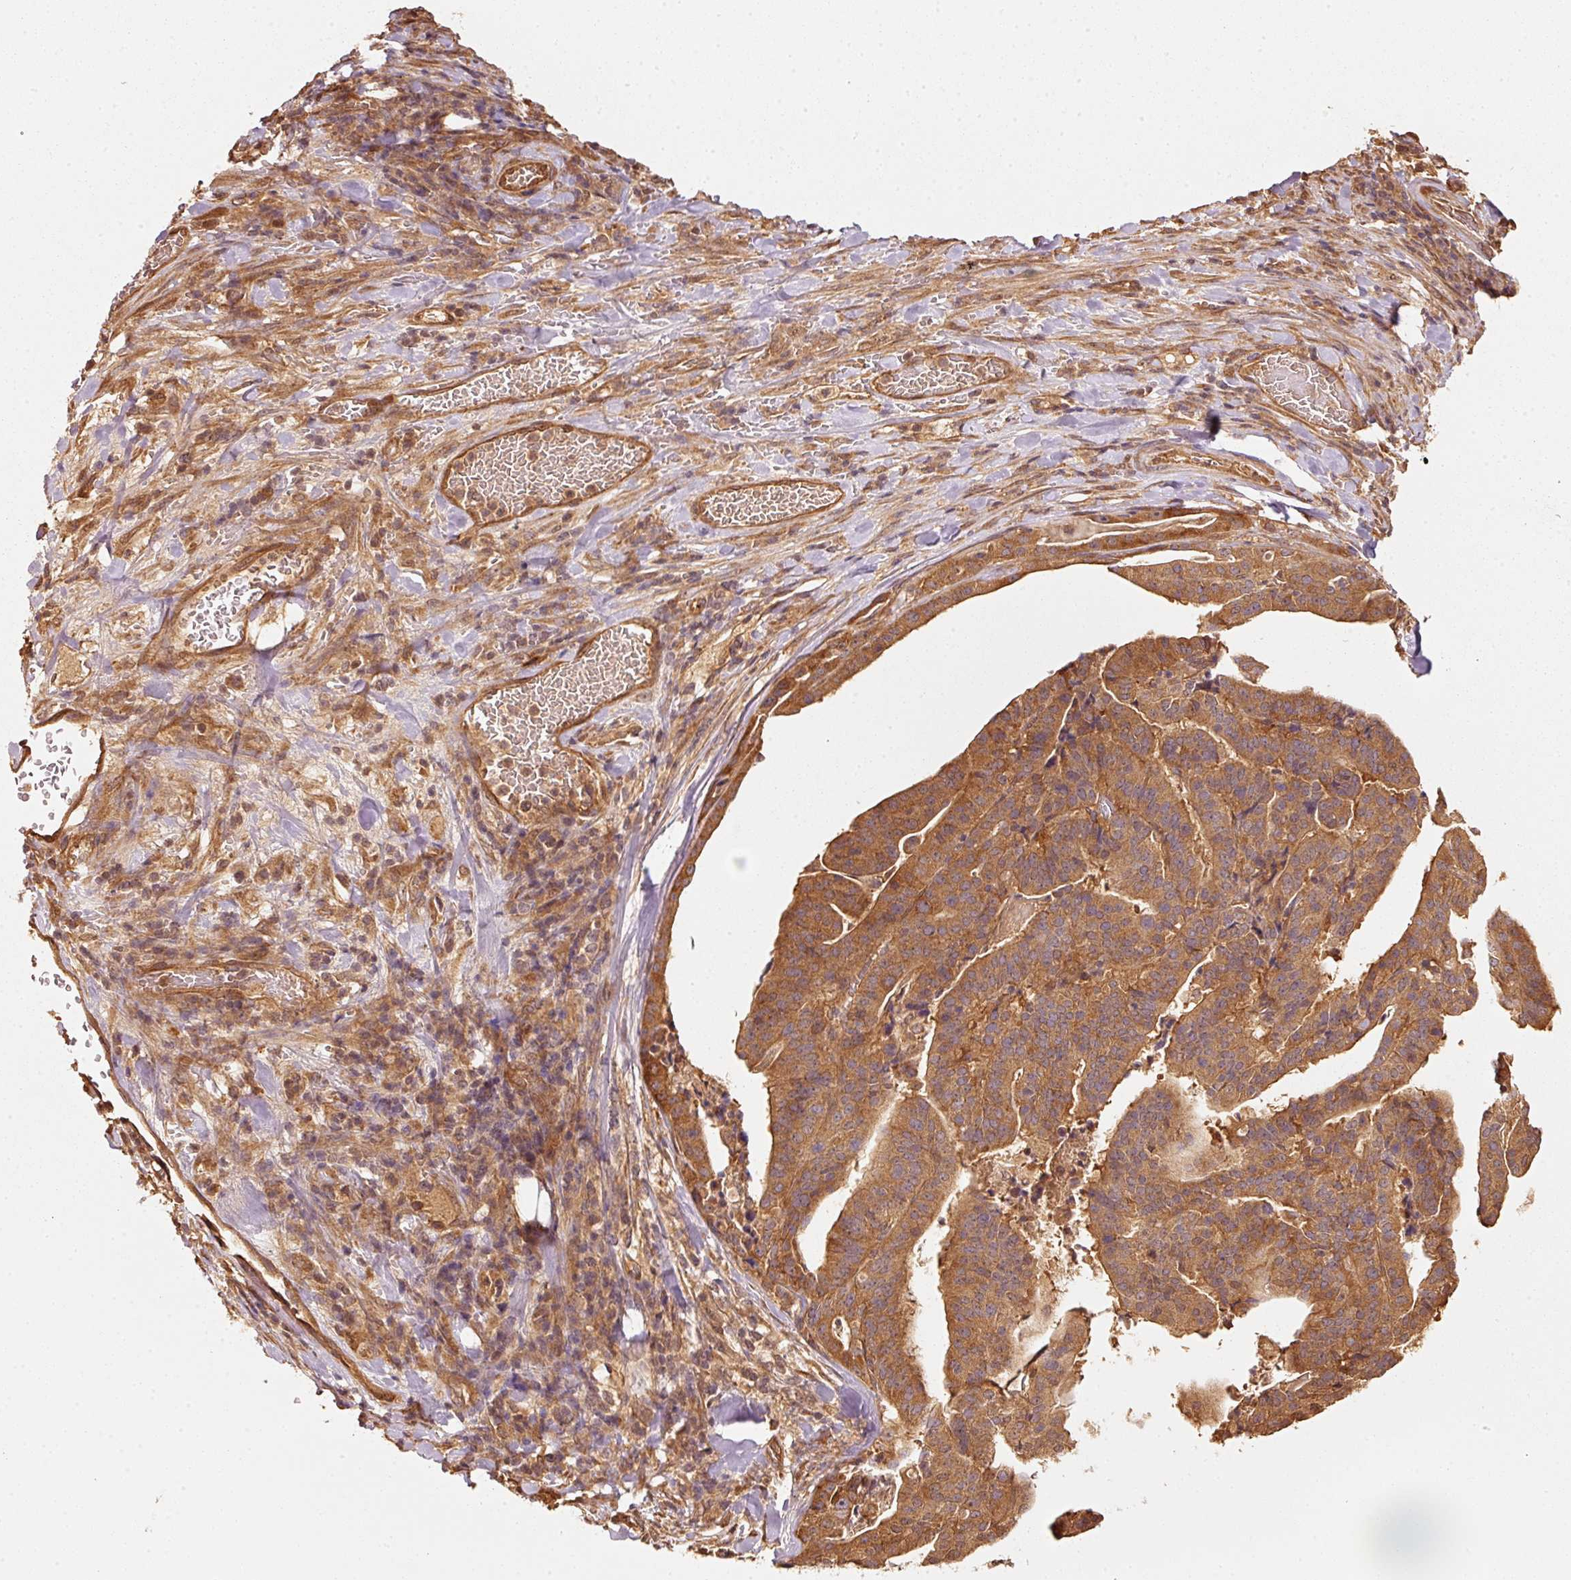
{"staining": {"intensity": "strong", "quantity": ">75%", "location": "cytoplasmic/membranous"}, "tissue": "stomach cancer", "cell_type": "Tumor cells", "image_type": "cancer", "snomed": [{"axis": "morphology", "description": "Adenocarcinoma, NOS"}, {"axis": "topography", "description": "Stomach"}], "caption": "Immunohistochemical staining of human adenocarcinoma (stomach) shows high levels of strong cytoplasmic/membranous expression in about >75% of tumor cells.", "gene": "STAU1", "patient": {"sex": "male", "age": 48}}